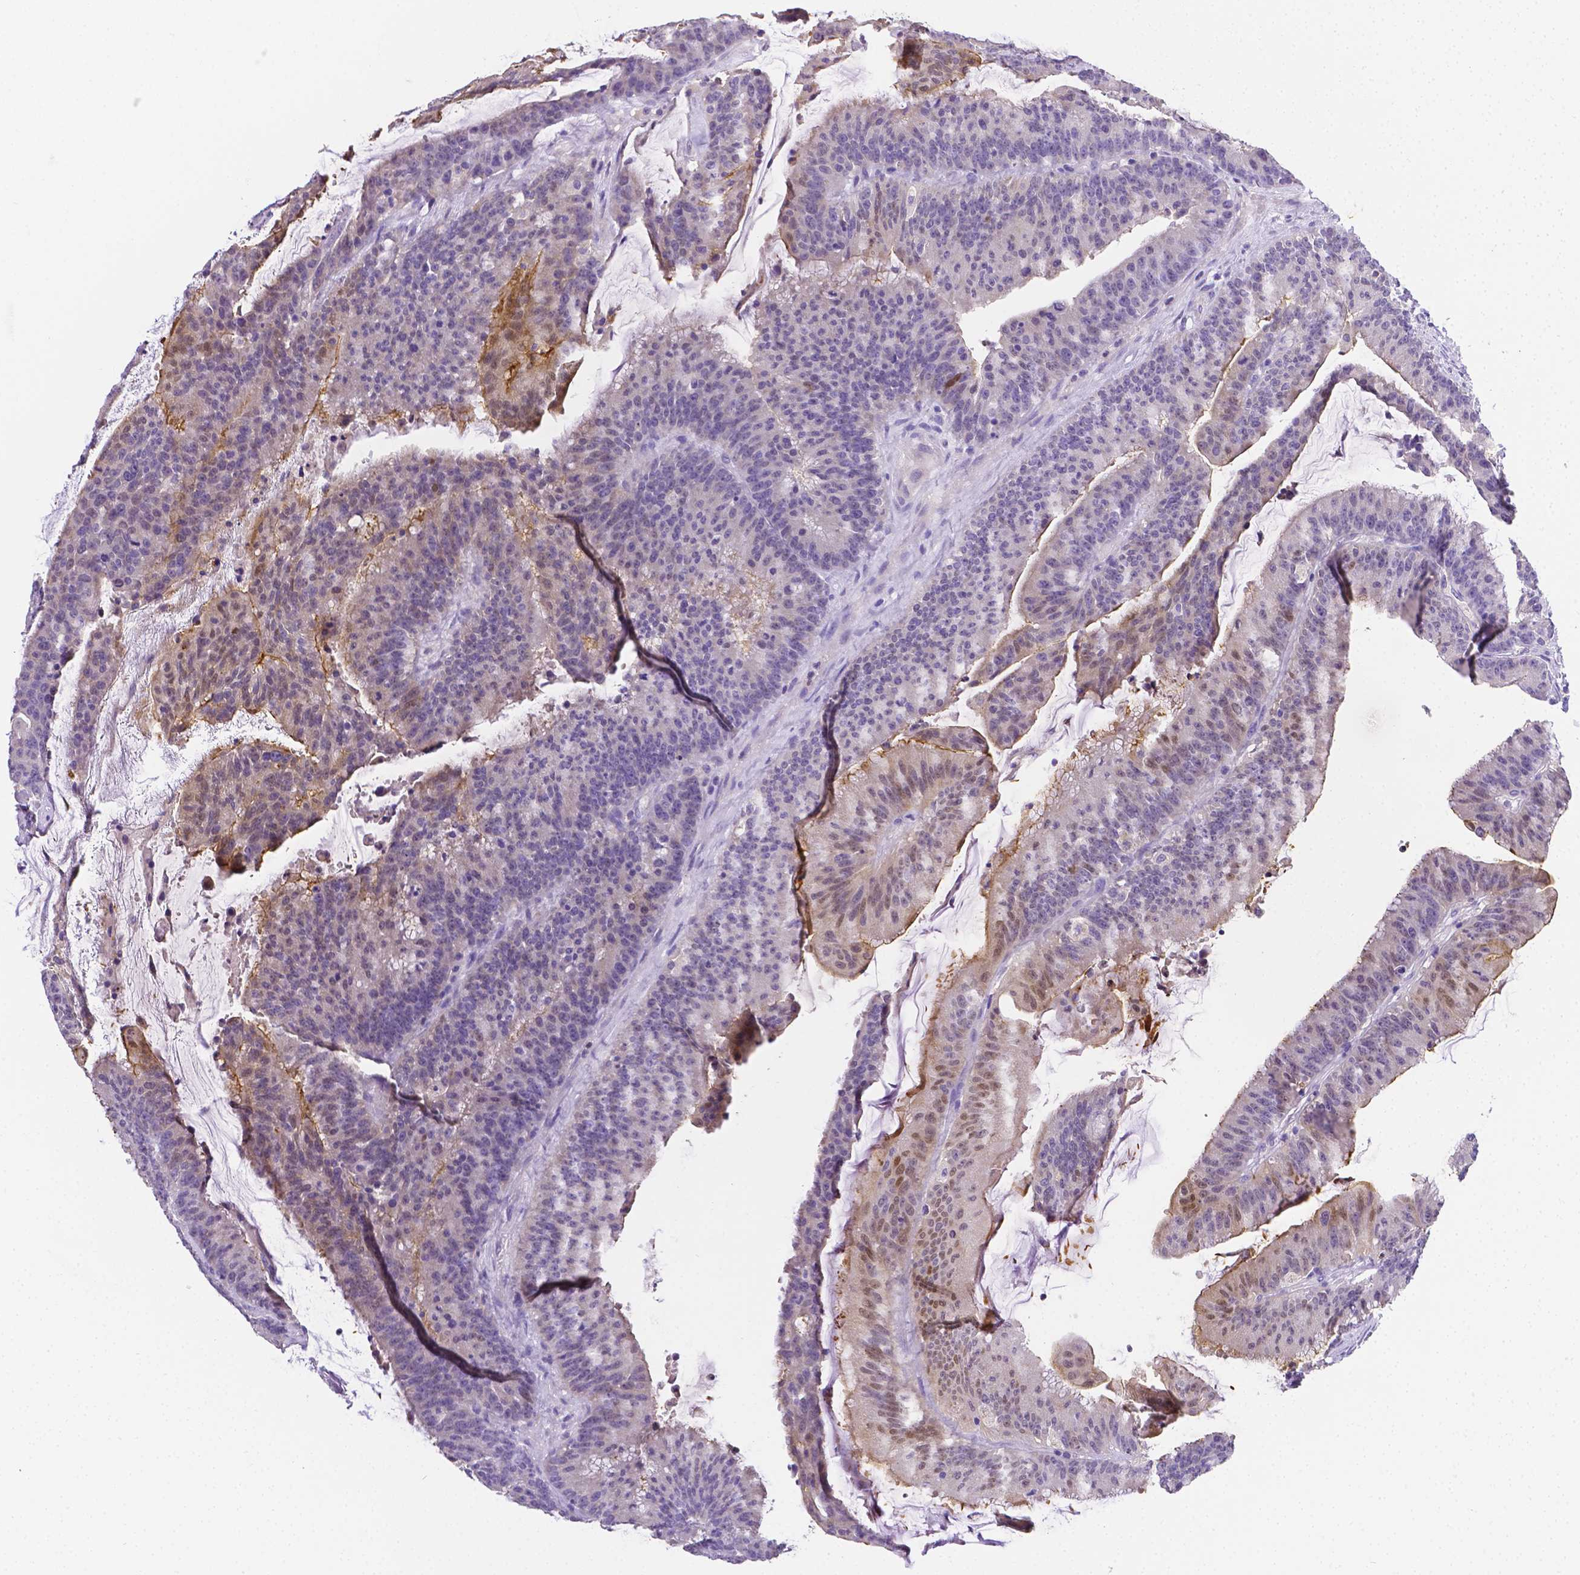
{"staining": {"intensity": "moderate", "quantity": "<25%", "location": "cytoplasmic/membranous,nuclear"}, "tissue": "colorectal cancer", "cell_type": "Tumor cells", "image_type": "cancer", "snomed": [{"axis": "morphology", "description": "Adenocarcinoma, NOS"}, {"axis": "topography", "description": "Colon"}], "caption": "Colorectal adenocarcinoma stained for a protein (brown) reveals moderate cytoplasmic/membranous and nuclear positive staining in about <25% of tumor cells.", "gene": "NXPH2", "patient": {"sex": "female", "age": 78}}